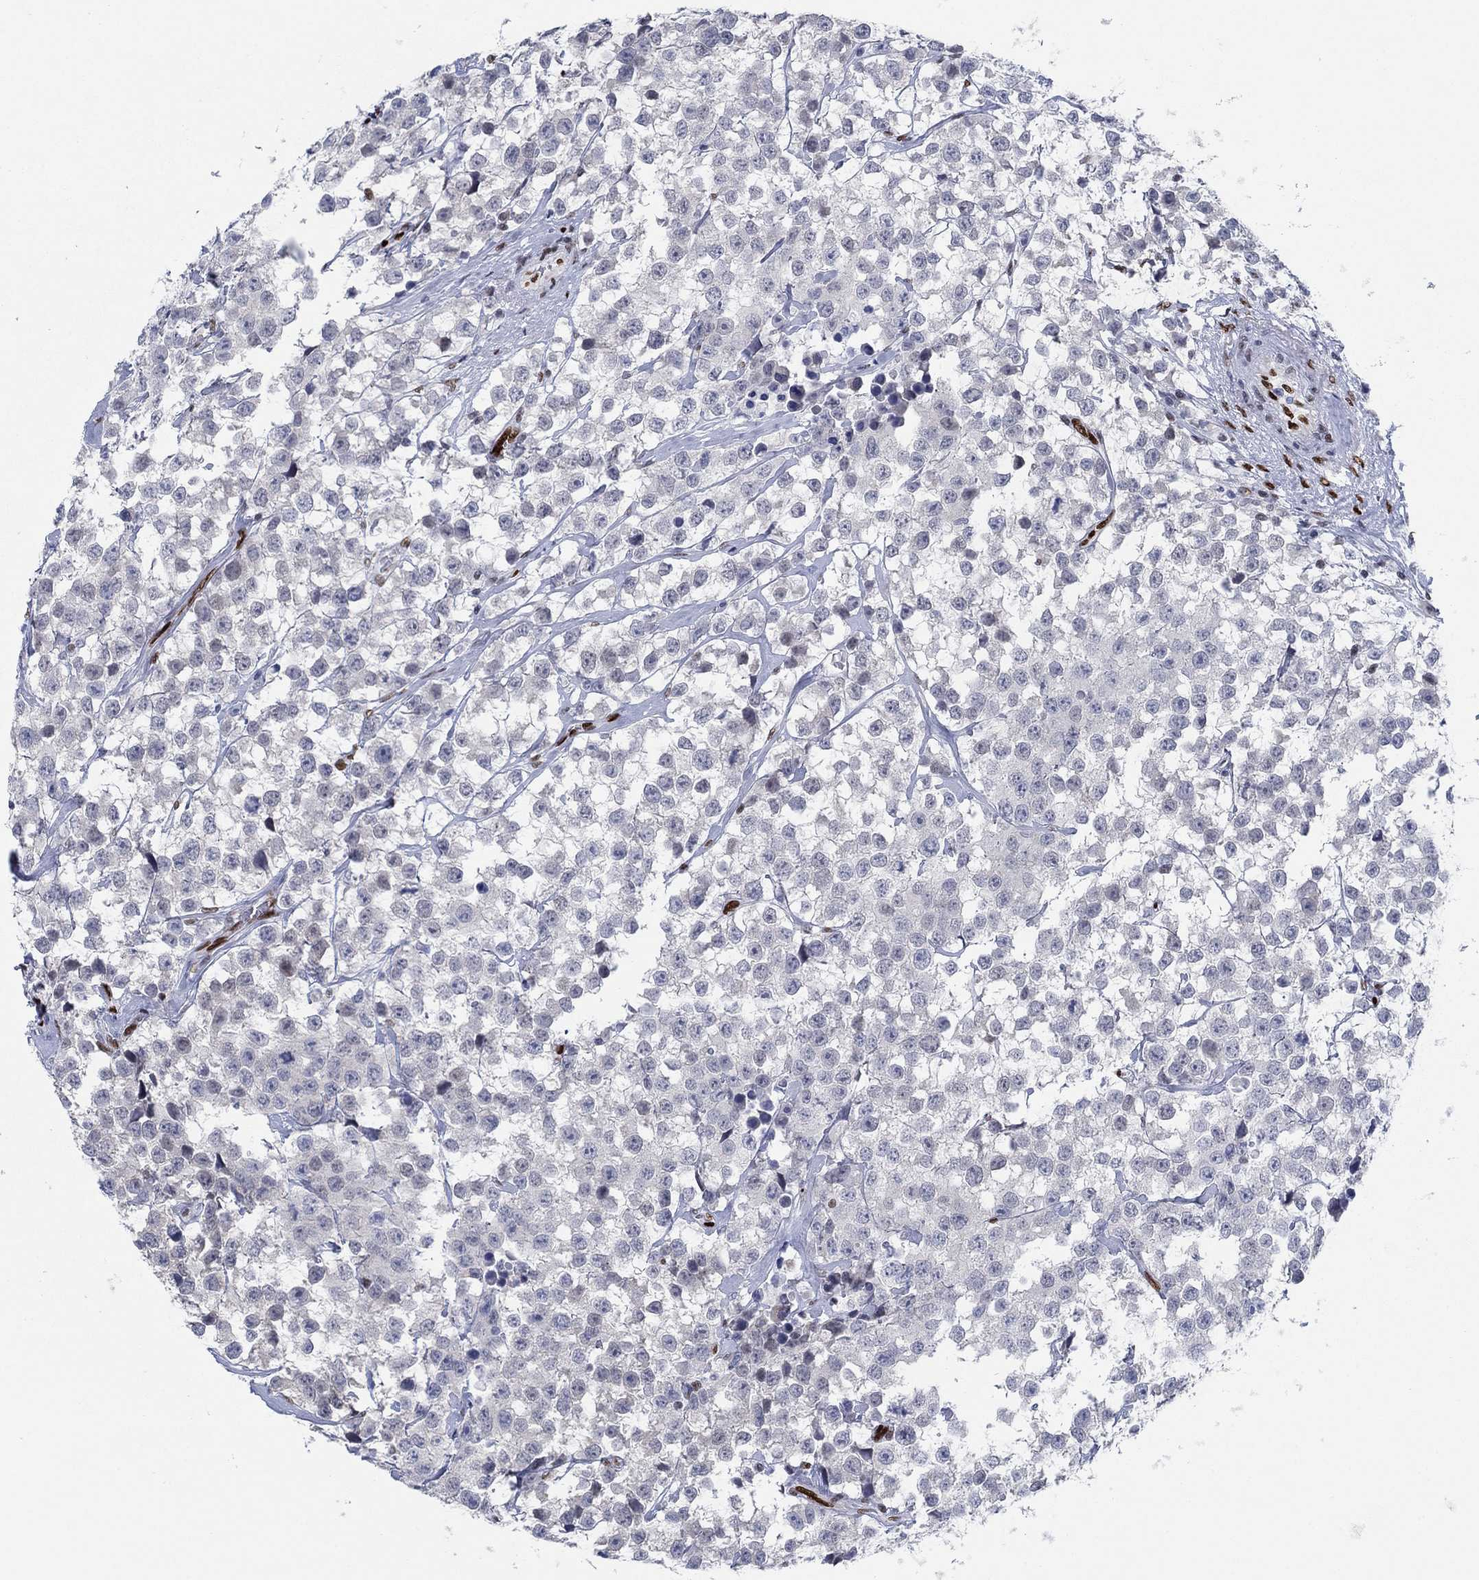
{"staining": {"intensity": "moderate", "quantity": "<25%", "location": "nuclear"}, "tissue": "testis cancer", "cell_type": "Tumor cells", "image_type": "cancer", "snomed": [{"axis": "morphology", "description": "Seminoma, NOS"}, {"axis": "topography", "description": "Testis"}], "caption": "A micrograph showing moderate nuclear positivity in approximately <25% of tumor cells in testis seminoma, as visualized by brown immunohistochemical staining.", "gene": "ZEB1", "patient": {"sex": "male", "age": 59}}